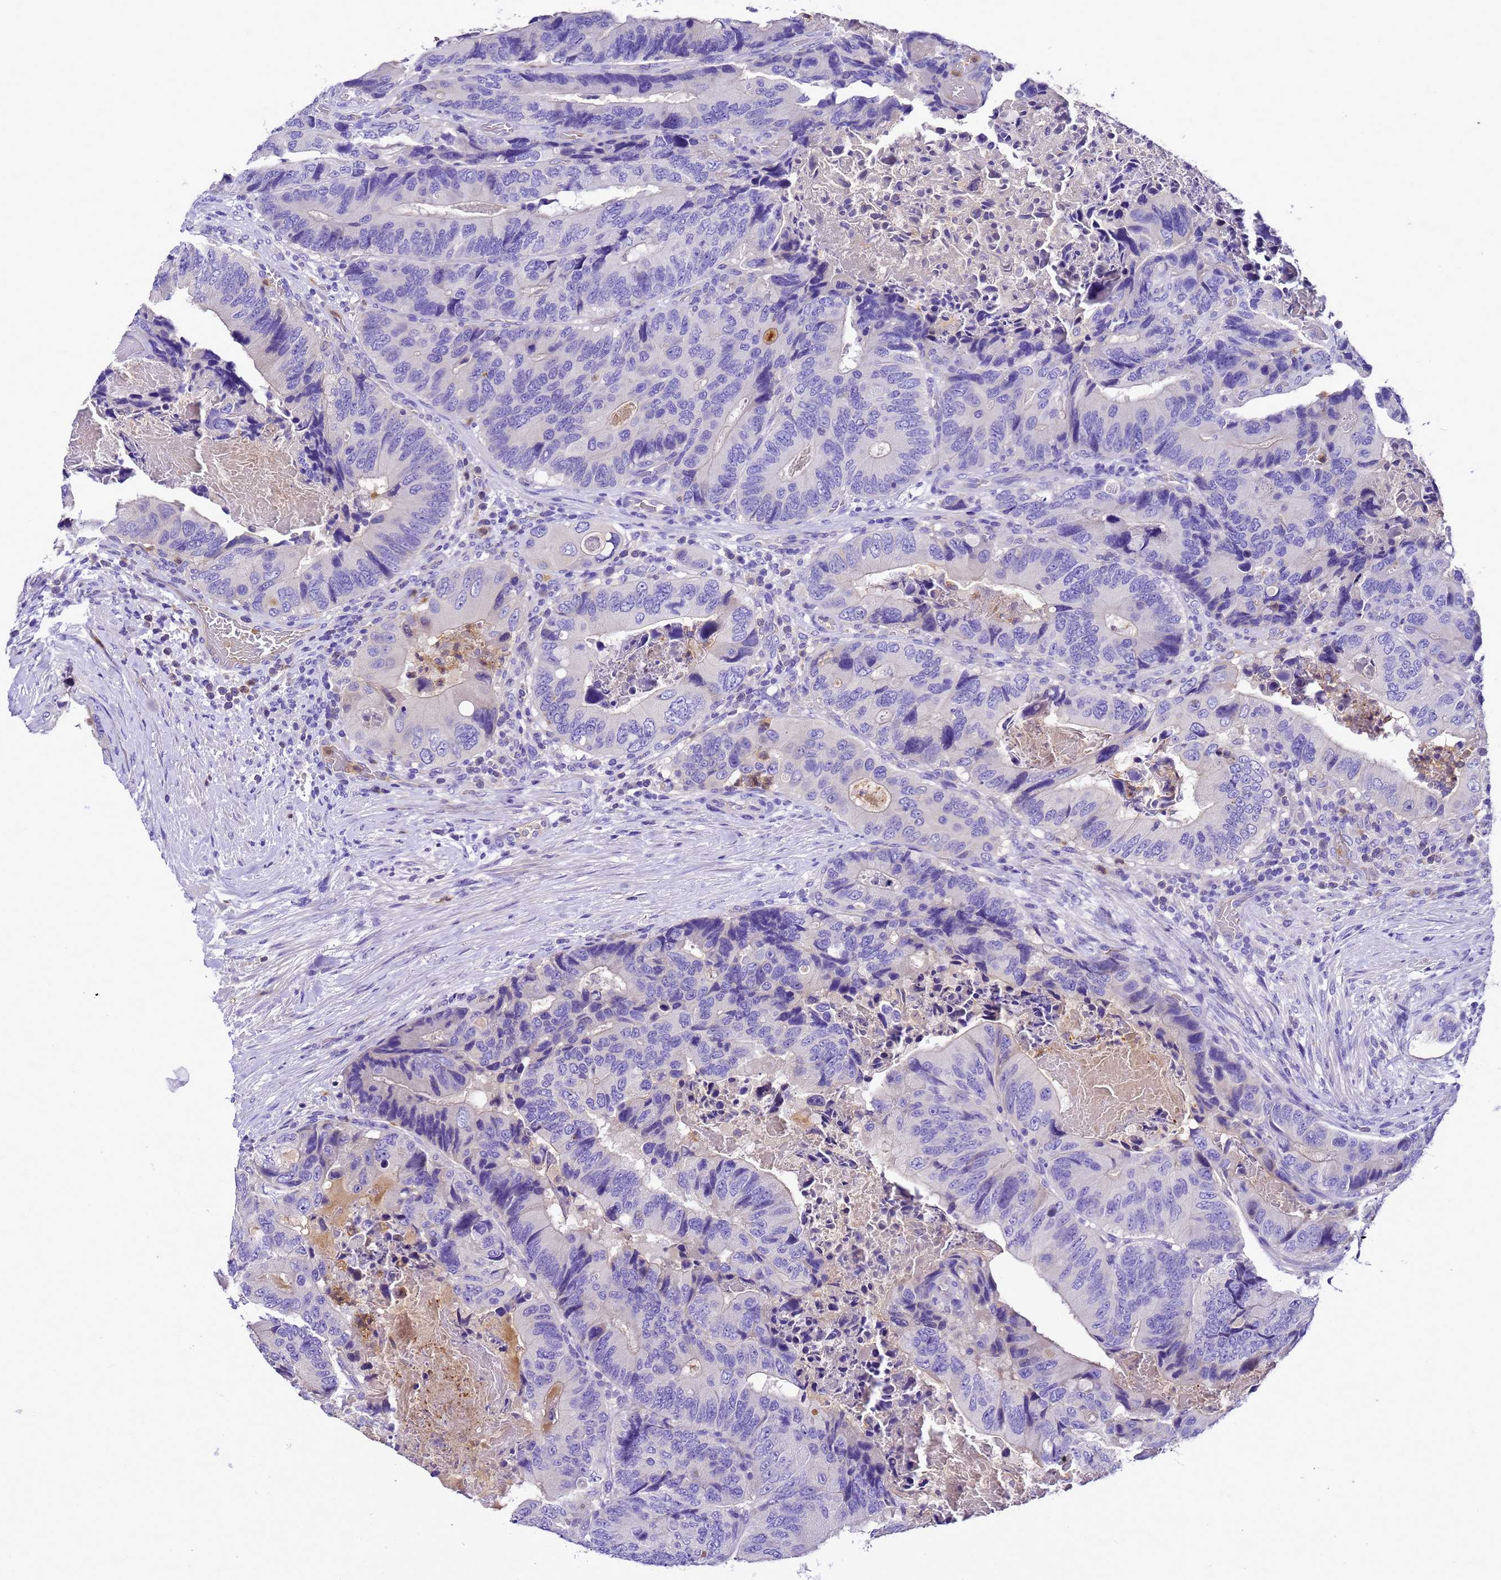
{"staining": {"intensity": "negative", "quantity": "none", "location": "none"}, "tissue": "colorectal cancer", "cell_type": "Tumor cells", "image_type": "cancer", "snomed": [{"axis": "morphology", "description": "Adenocarcinoma, NOS"}, {"axis": "topography", "description": "Colon"}], "caption": "Image shows no significant protein expression in tumor cells of colorectal cancer.", "gene": "UGT2A1", "patient": {"sex": "male", "age": 84}}